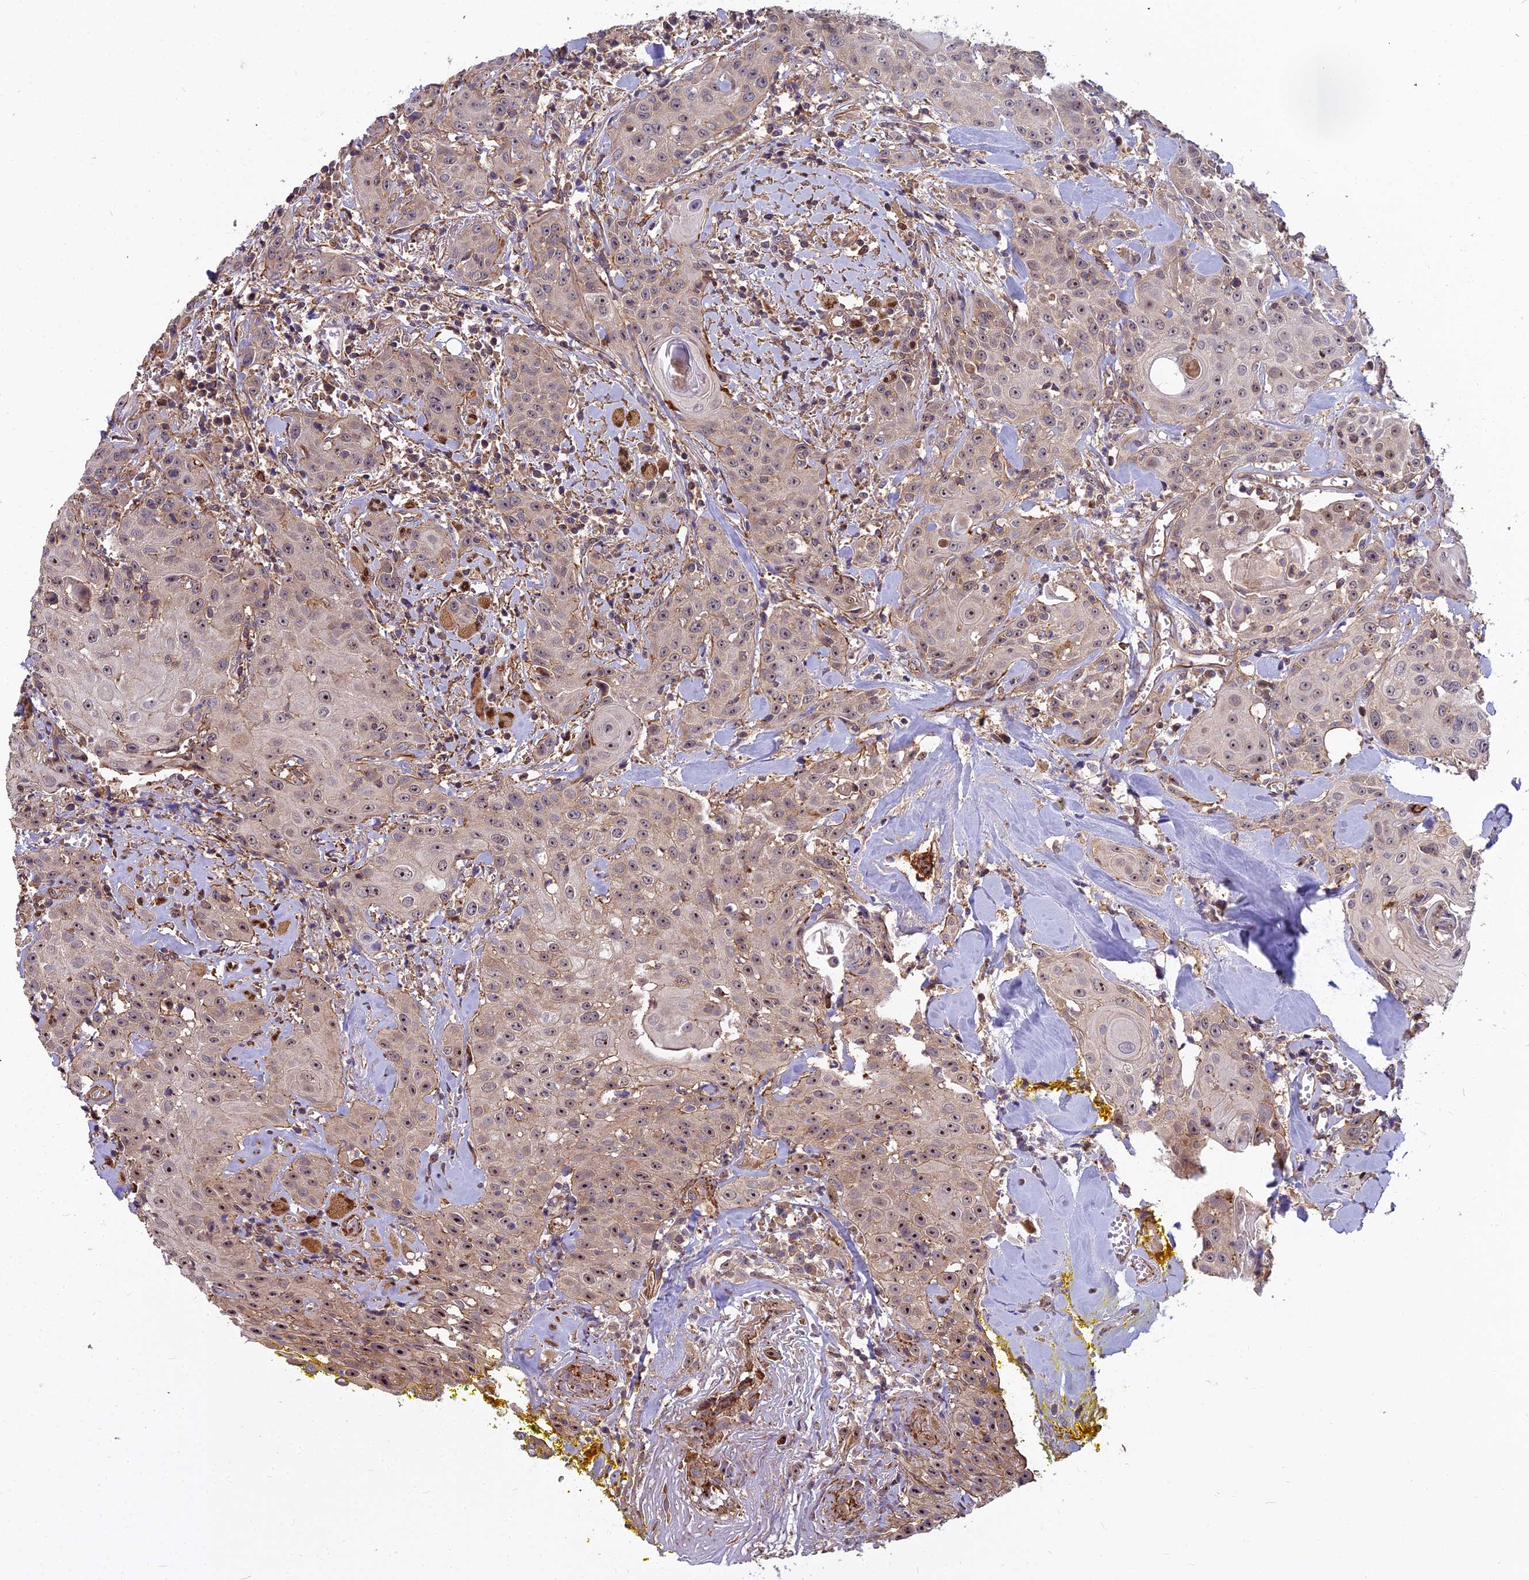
{"staining": {"intensity": "strong", "quantity": "<25%", "location": "nuclear"}, "tissue": "head and neck cancer", "cell_type": "Tumor cells", "image_type": "cancer", "snomed": [{"axis": "morphology", "description": "Squamous cell carcinoma, NOS"}, {"axis": "topography", "description": "Oral tissue"}, {"axis": "topography", "description": "Head-Neck"}], "caption": "Immunohistochemical staining of human squamous cell carcinoma (head and neck) demonstrates medium levels of strong nuclear protein staining in approximately <25% of tumor cells. The staining was performed using DAB, with brown indicating positive protein expression. Nuclei are stained blue with hematoxylin.", "gene": "TCEA3", "patient": {"sex": "female", "age": 82}}